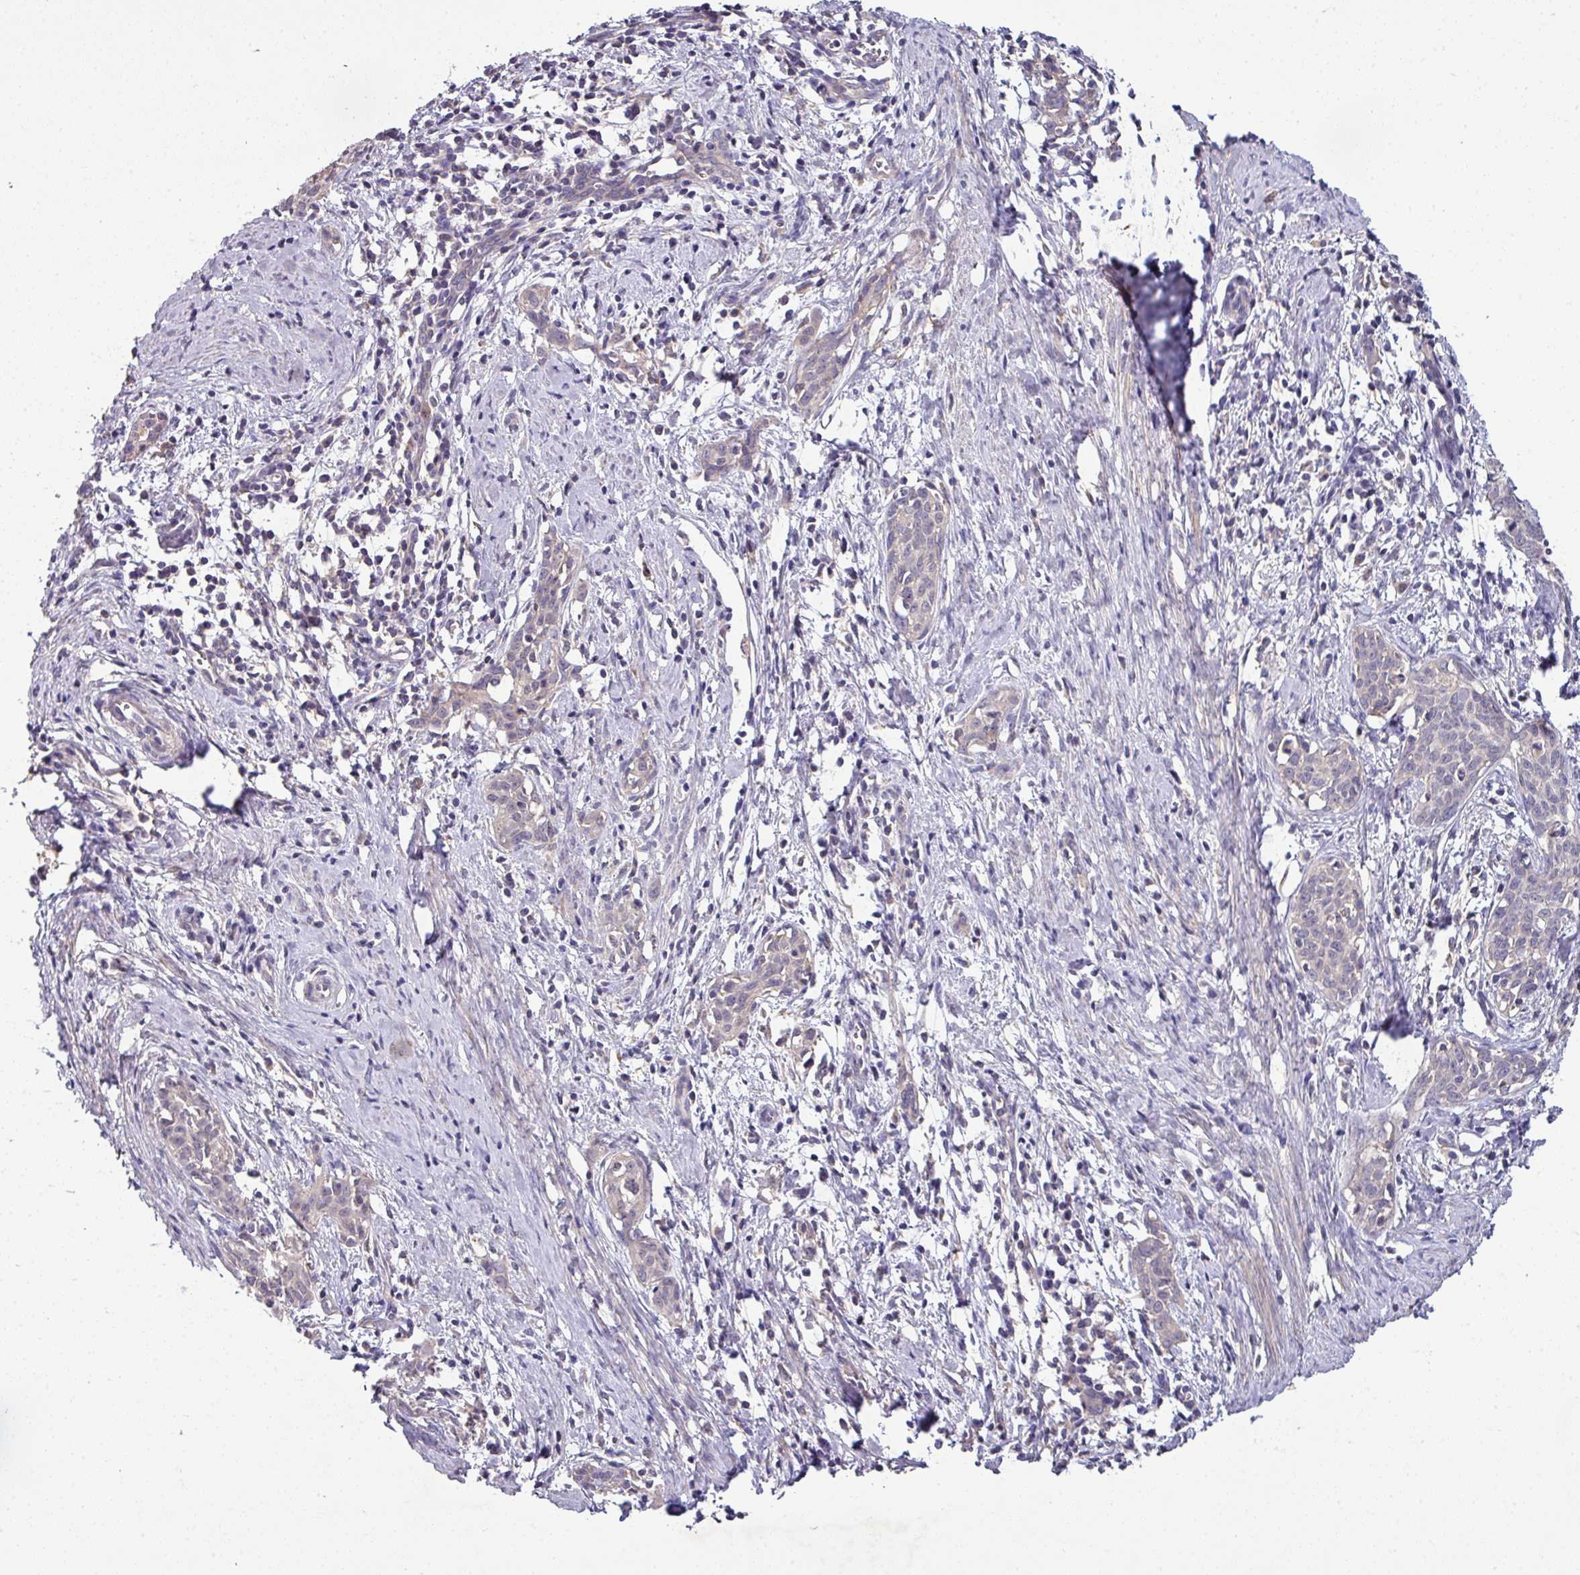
{"staining": {"intensity": "negative", "quantity": "none", "location": "none"}, "tissue": "cervical cancer", "cell_type": "Tumor cells", "image_type": "cancer", "snomed": [{"axis": "morphology", "description": "Squamous cell carcinoma, NOS"}, {"axis": "topography", "description": "Cervix"}], "caption": "Immunohistochemical staining of human squamous cell carcinoma (cervical) displays no significant positivity in tumor cells.", "gene": "AEBP2", "patient": {"sex": "female", "age": 52}}